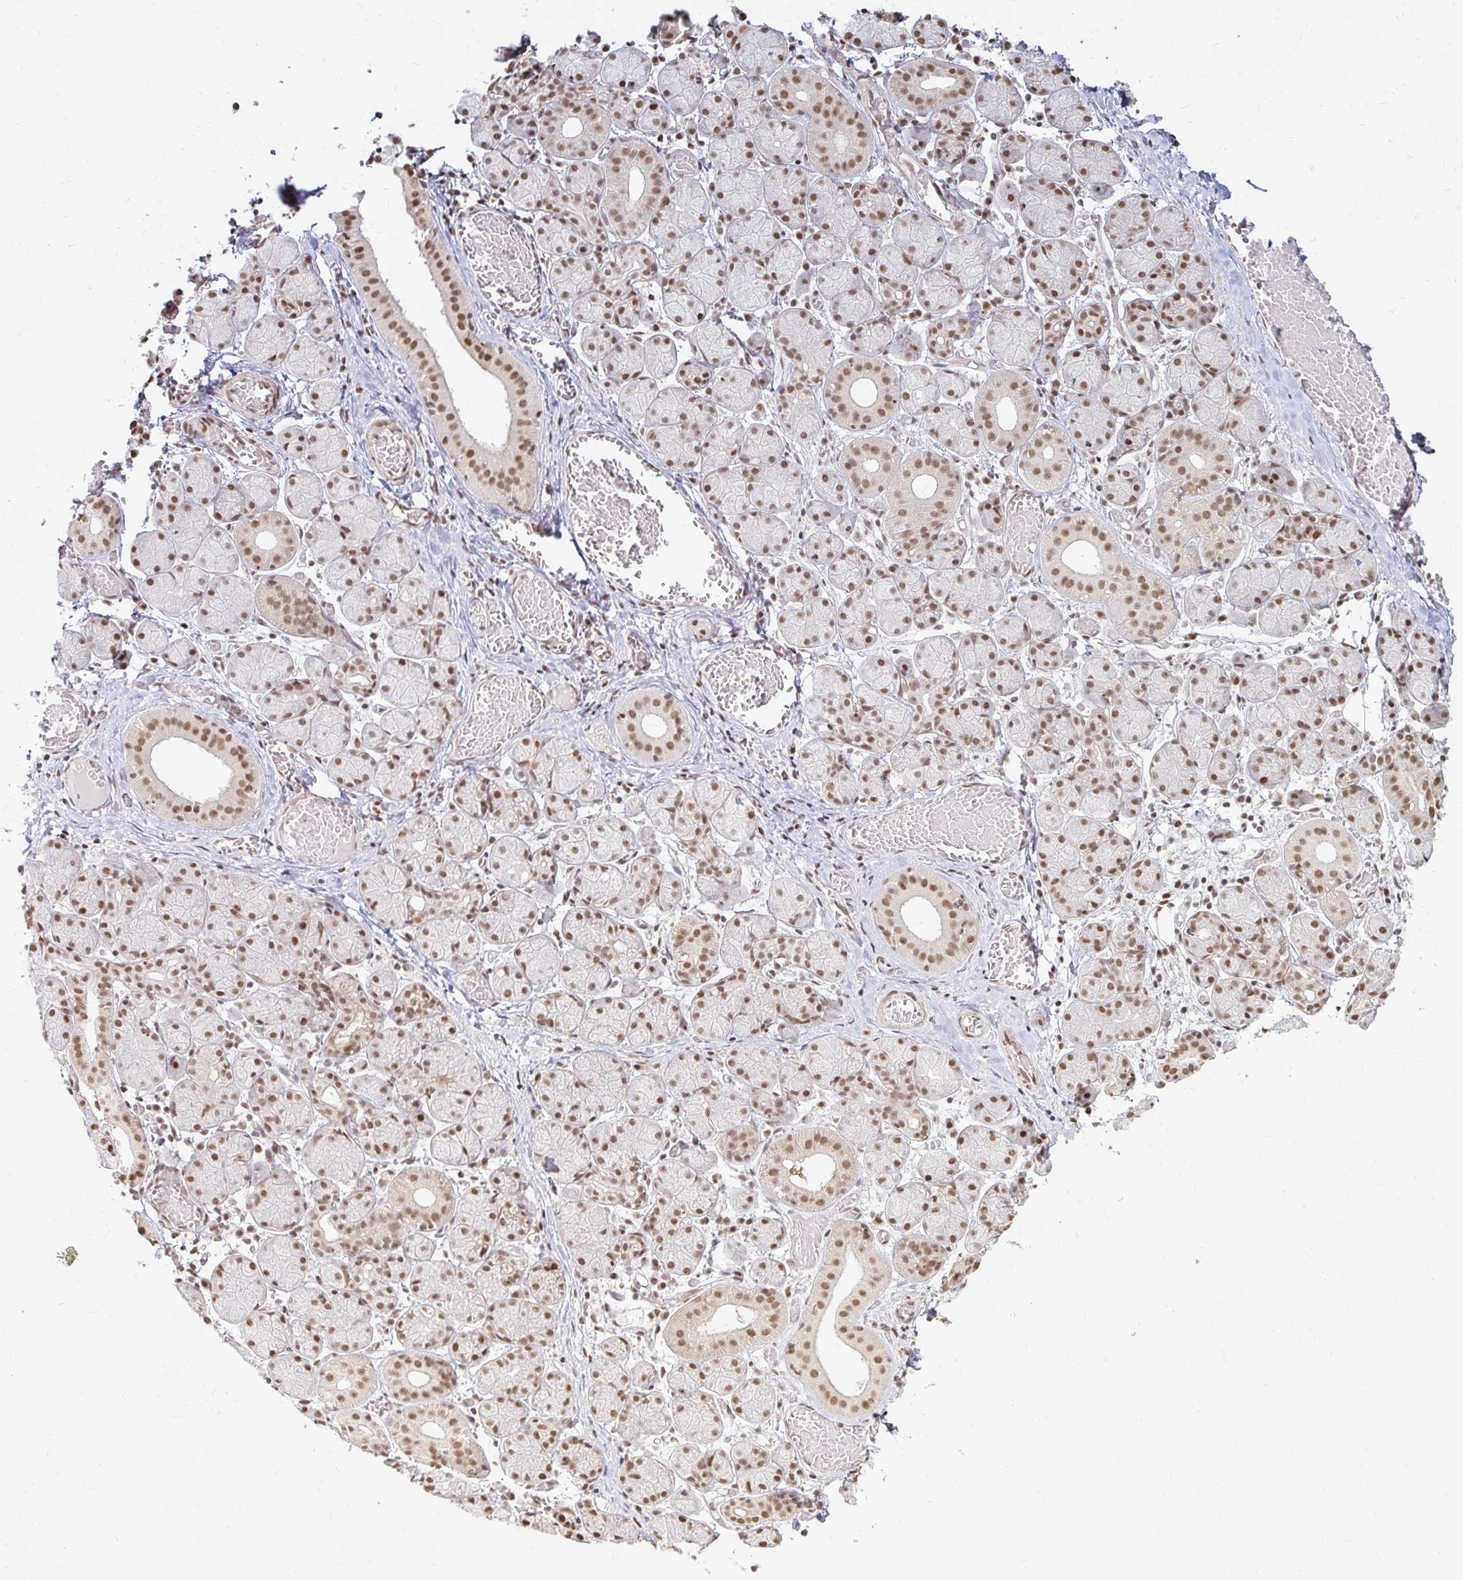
{"staining": {"intensity": "moderate", "quantity": ">75%", "location": "nuclear"}, "tissue": "salivary gland", "cell_type": "Glandular cells", "image_type": "normal", "snomed": [{"axis": "morphology", "description": "Normal tissue, NOS"}, {"axis": "topography", "description": "Salivary gland"}], "caption": "Moderate nuclear protein staining is identified in approximately >75% of glandular cells in salivary gland. Ihc stains the protein of interest in brown and the nuclei are stained blue.", "gene": "HNRNPU", "patient": {"sex": "female", "age": 24}}